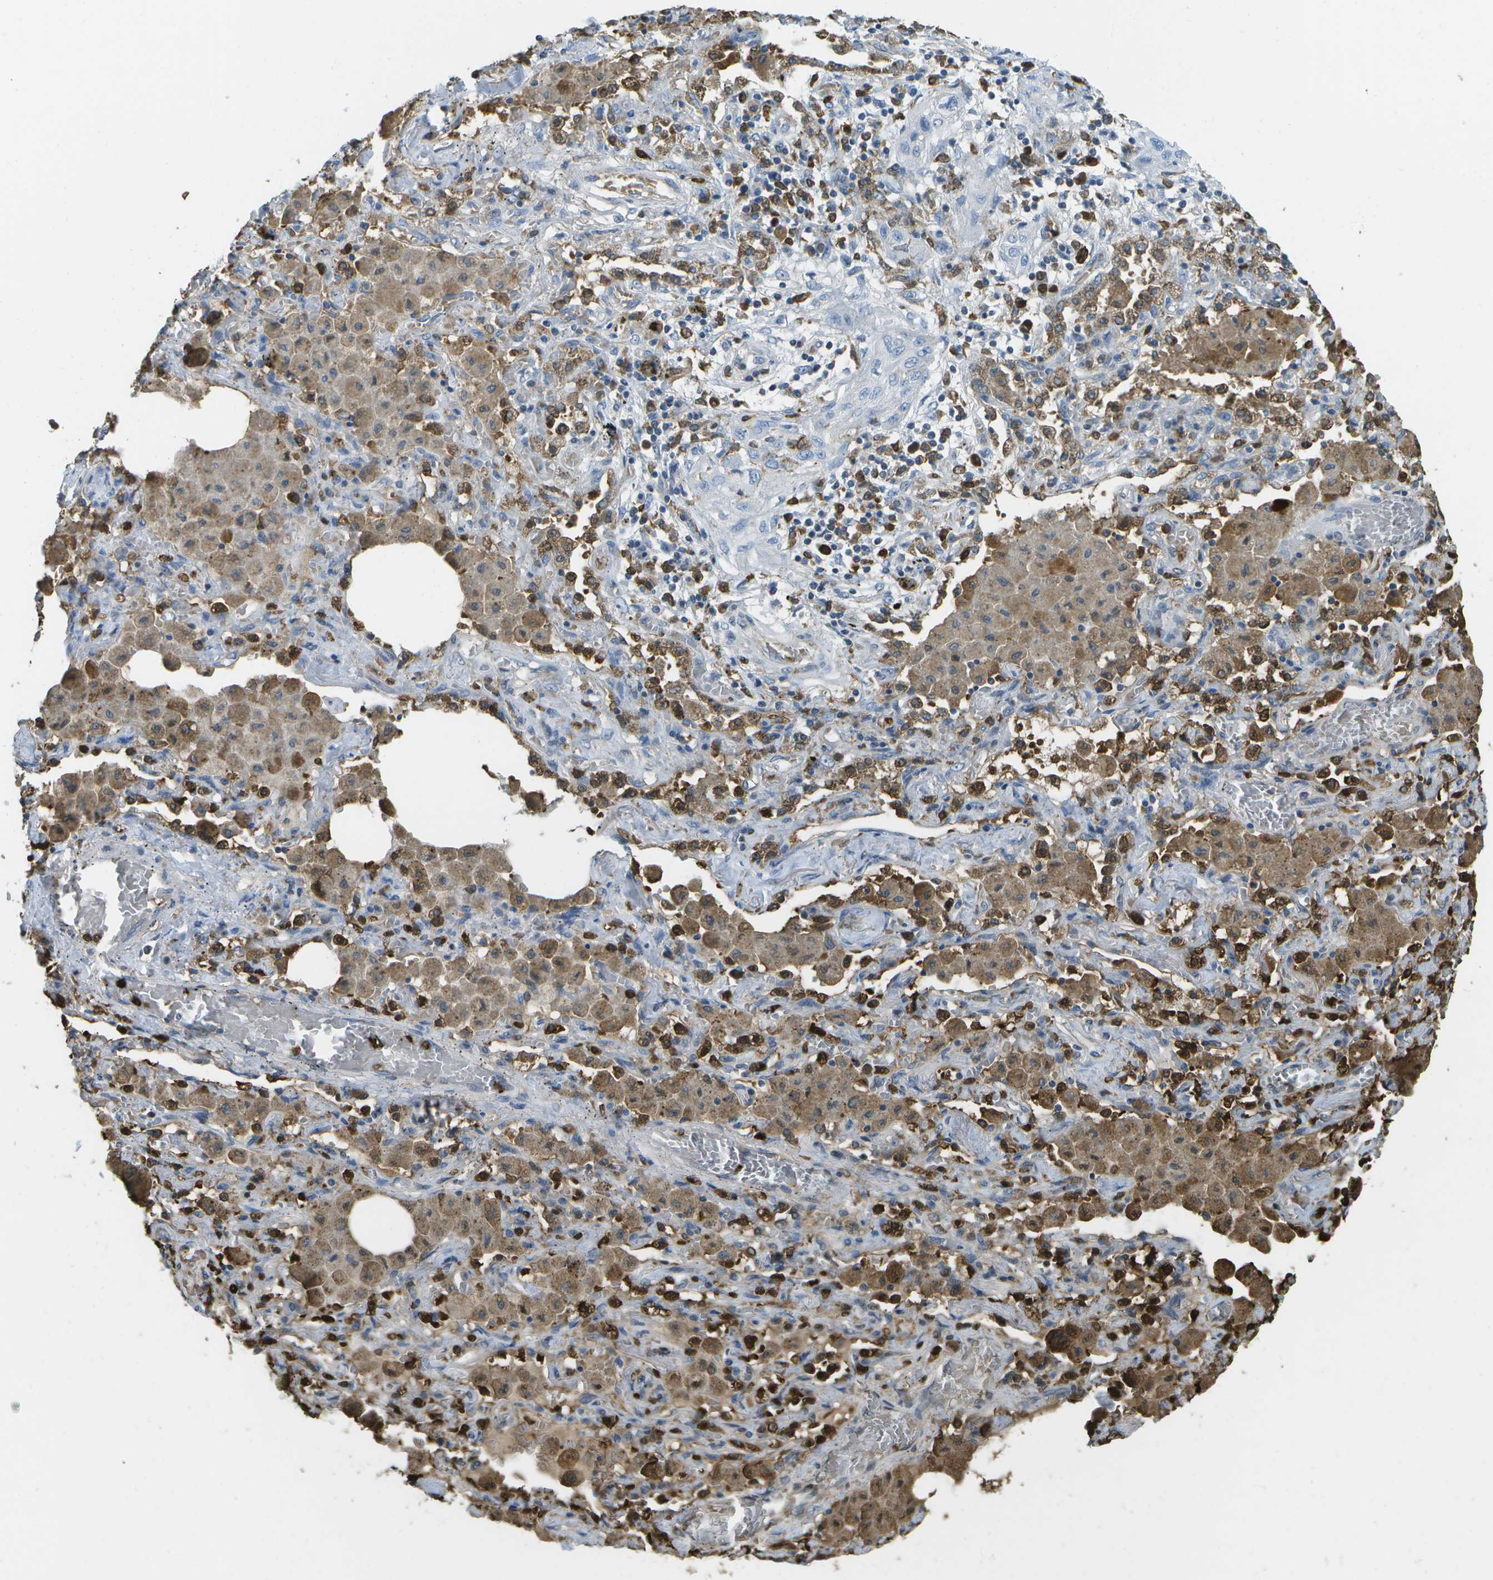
{"staining": {"intensity": "negative", "quantity": "none", "location": "none"}, "tissue": "lung cancer", "cell_type": "Tumor cells", "image_type": "cancer", "snomed": [{"axis": "morphology", "description": "Squamous cell carcinoma, NOS"}, {"axis": "topography", "description": "Lung"}], "caption": "An image of human lung squamous cell carcinoma is negative for staining in tumor cells.", "gene": "CACHD1", "patient": {"sex": "female", "age": 47}}